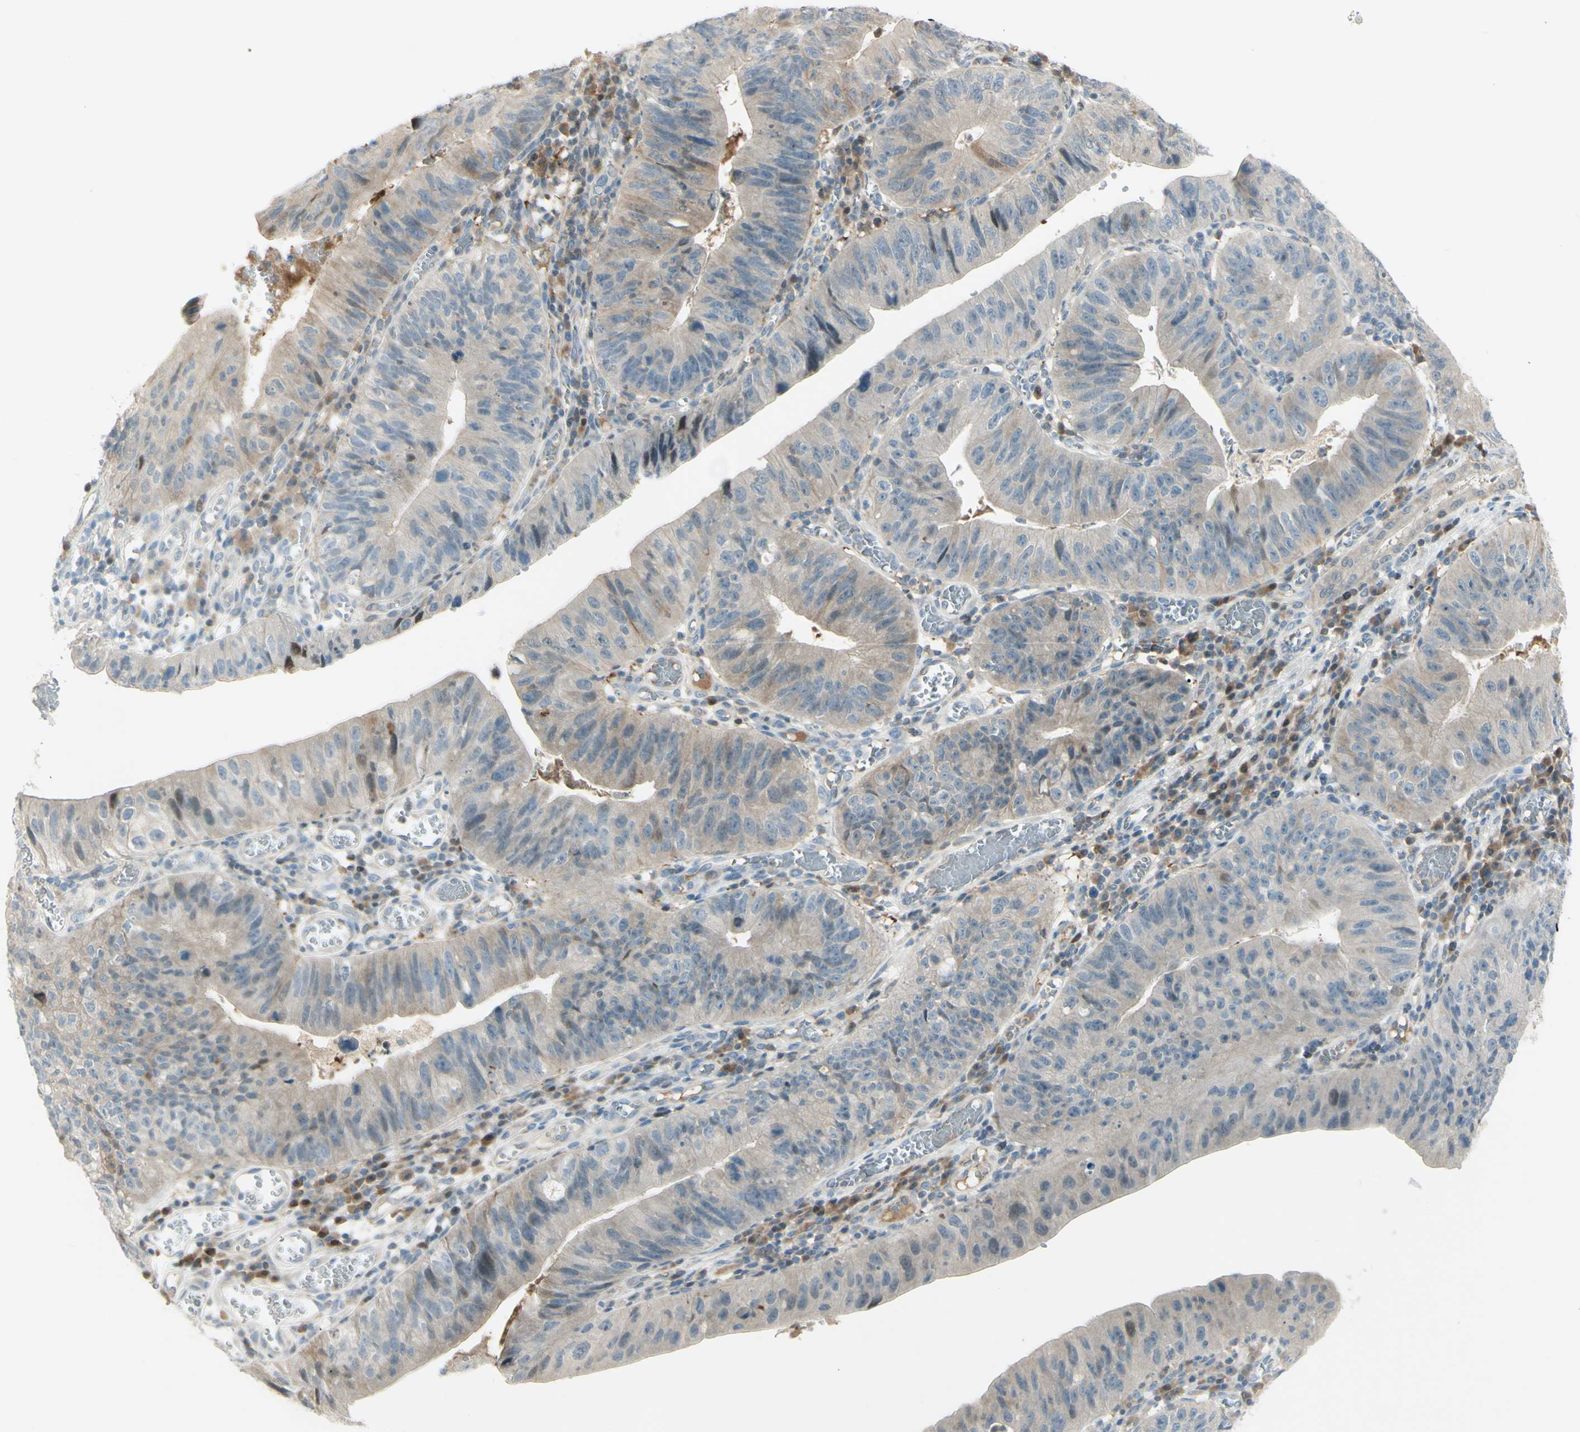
{"staining": {"intensity": "weak", "quantity": "25%-75%", "location": "cytoplasmic/membranous"}, "tissue": "stomach cancer", "cell_type": "Tumor cells", "image_type": "cancer", "snomed": [{"axis": "morphology", "description": "Adenocarcinoma, NOS"}, {"axis": "topography", "description": "Stomach"}], "caption": "There is low levels of weak cytoplasmic/membranous positivity in tumor cells of stomach adenocarcinoma, as demonstrated by immunohistochemical staining (brown color).", "gene": "C1orf159", "patient": {"sex": "male", "age": 59}}